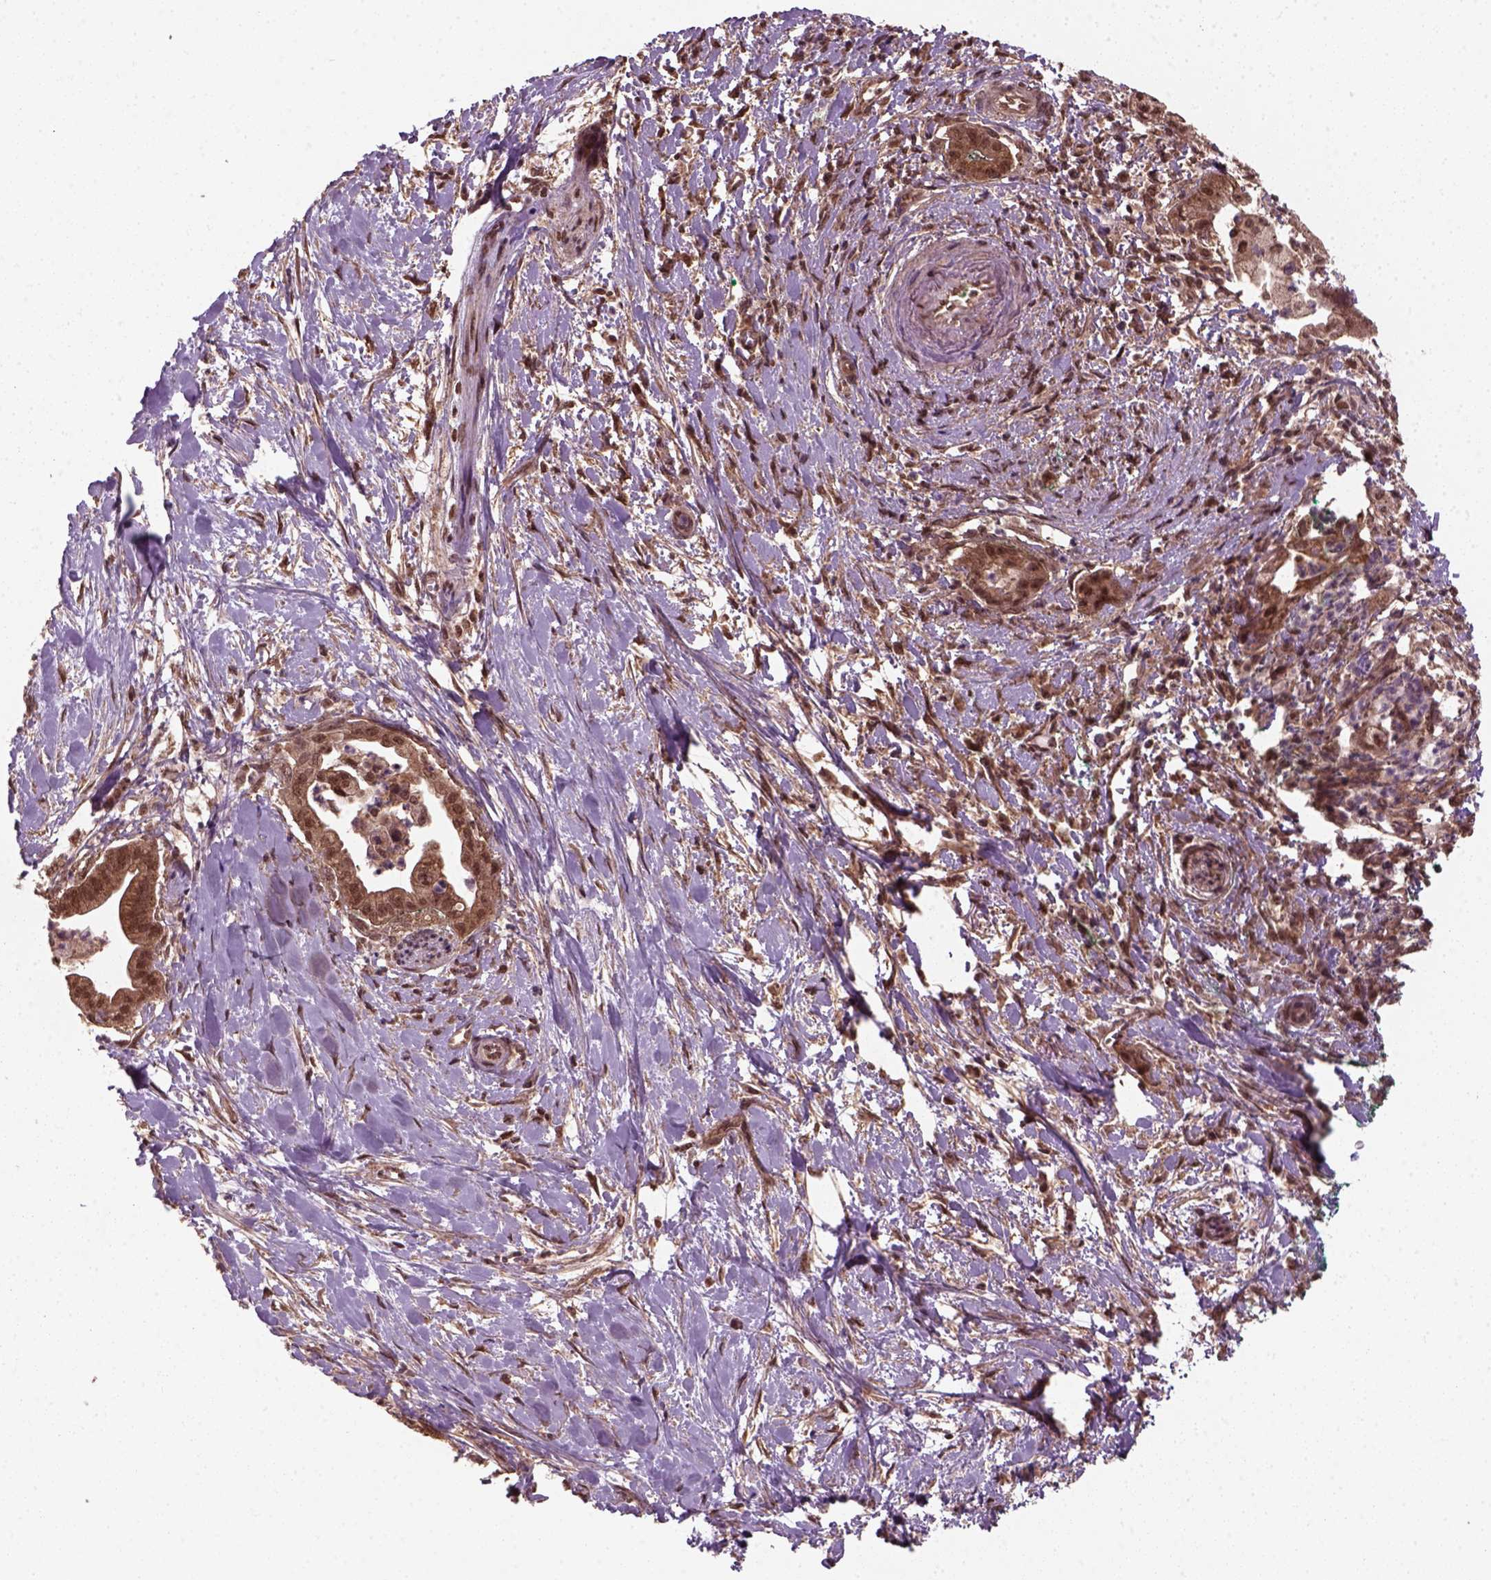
{"staining": {"intensity": "moderate", "quantity": ">75%", "location": "cytoplasmic/membranous,nuclear"}, "tissue": "pancreatic cancer", "cell_type": "Tumor cells", "image_type": "cancer", "snomed": [{"axis": "morphology", "description": "Normal tissue, NOS"}, {"axis": "morphology", "description": "Adenocarcinoma, NOS"}, {"axis": "topography", "description": "Lymph node"}, {"axis": "topography", "description": "Pancreas"}], "caption": "An immunohistochemistry (IHC) micrograph of neoplastic tissue is shown. Protein staining in brown shows moderate cytoplasmic/membranous and nuclear positivity in pancreatic cancer within tumor cells.", "gene": "NUDT9", "patient": {"sex": "female", "age": 58}}